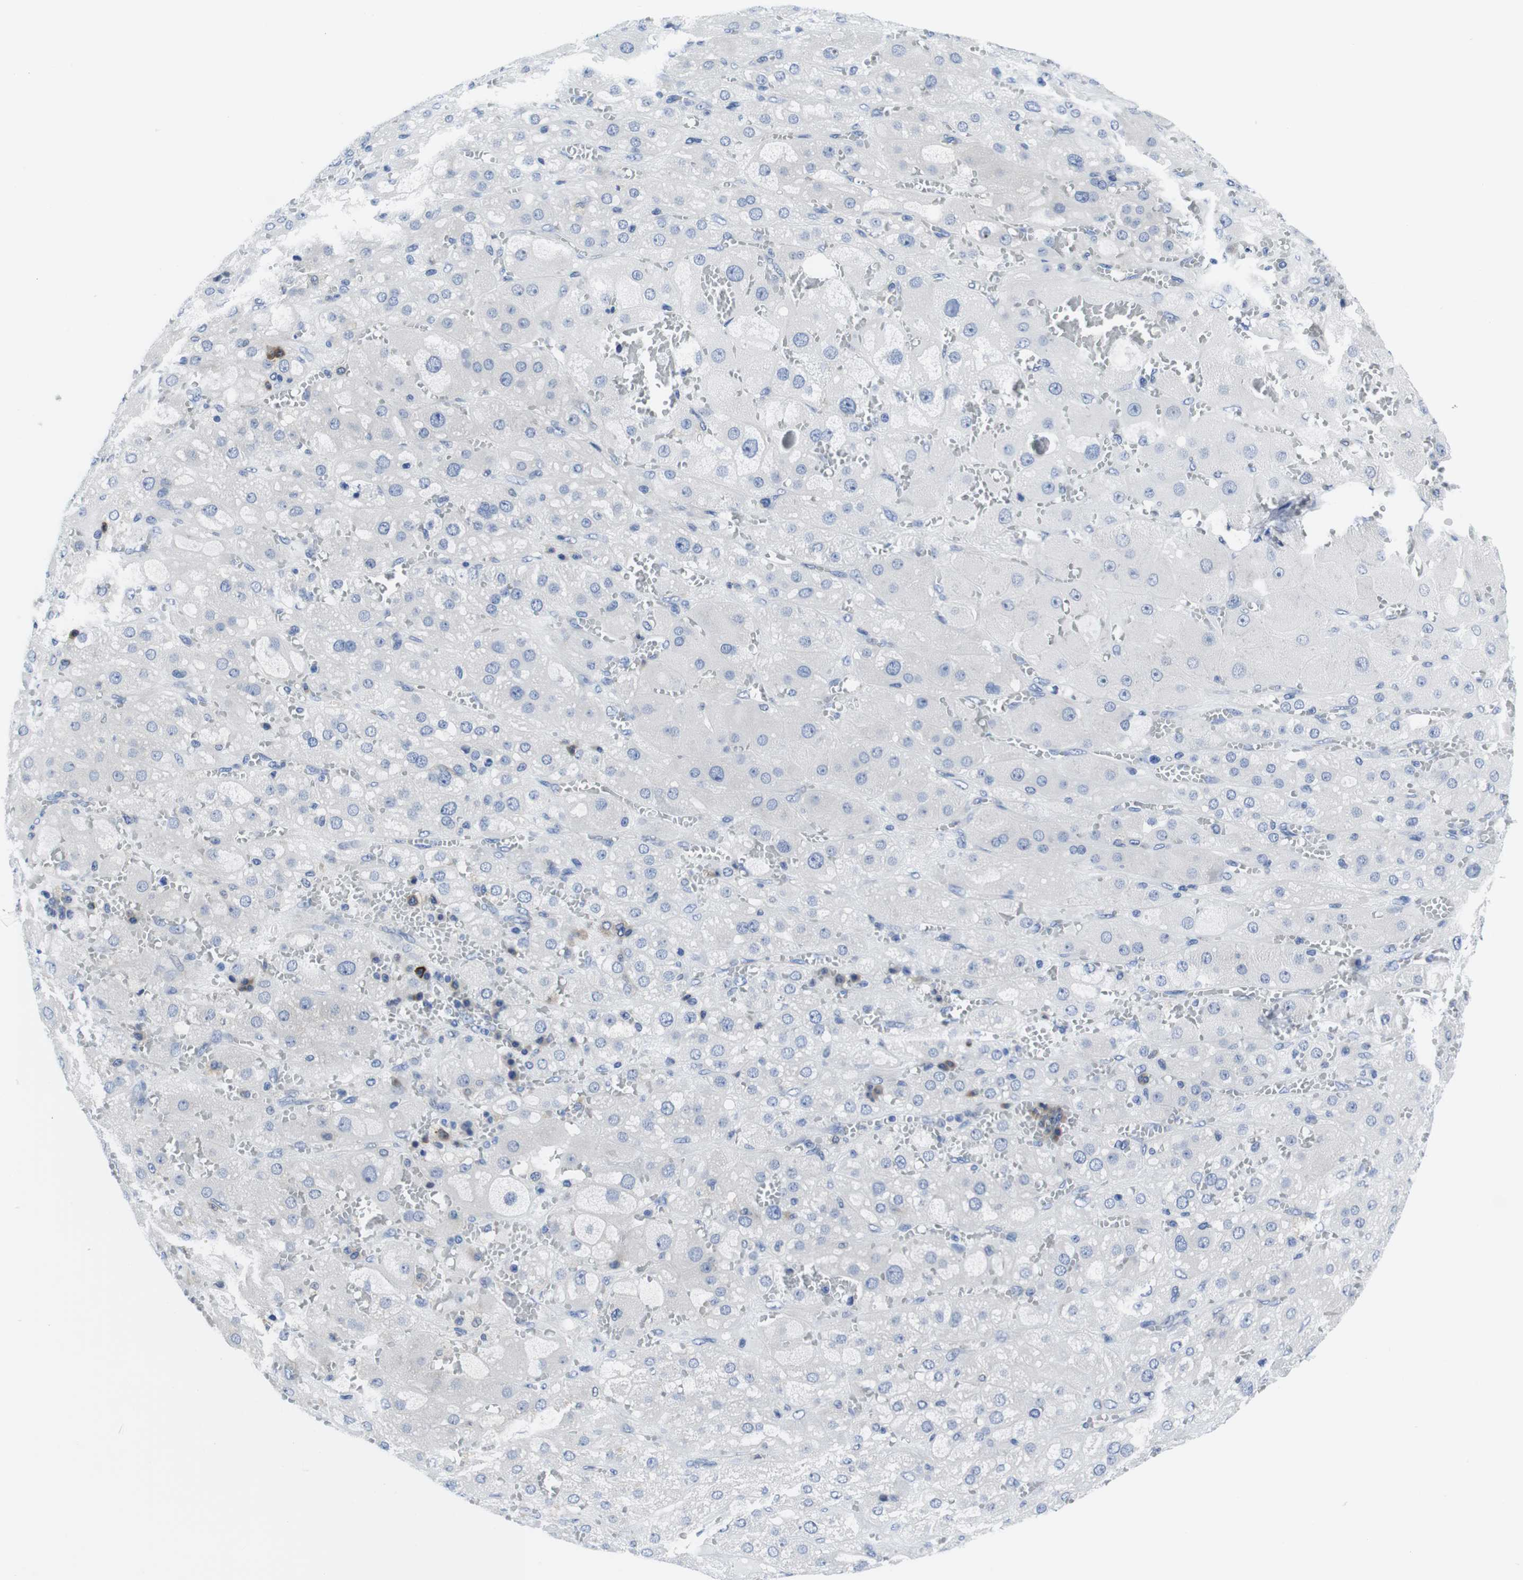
{"staining": {"intensity": "weak", "quantity": "<25%", "location": "cytoplasmic/membranous"}, "tissue": "adrenal gland", "cell_type": "Glandular cells", "image_type": "normal", "snomed": [{"axis": "morphology", "description": "Normal tissue, NOS"}, {"axis": "topography", "description": "Adrenal gland"}], "caption": "IHC micrograph of benign adrenal gland: adrenal gland stained with DAB (3,3'-diaminobenzidine) displays no significant protein expression in glandular cells.", "gene": "EIF4A1", "patient": {"sex": "female", "age": 47}}